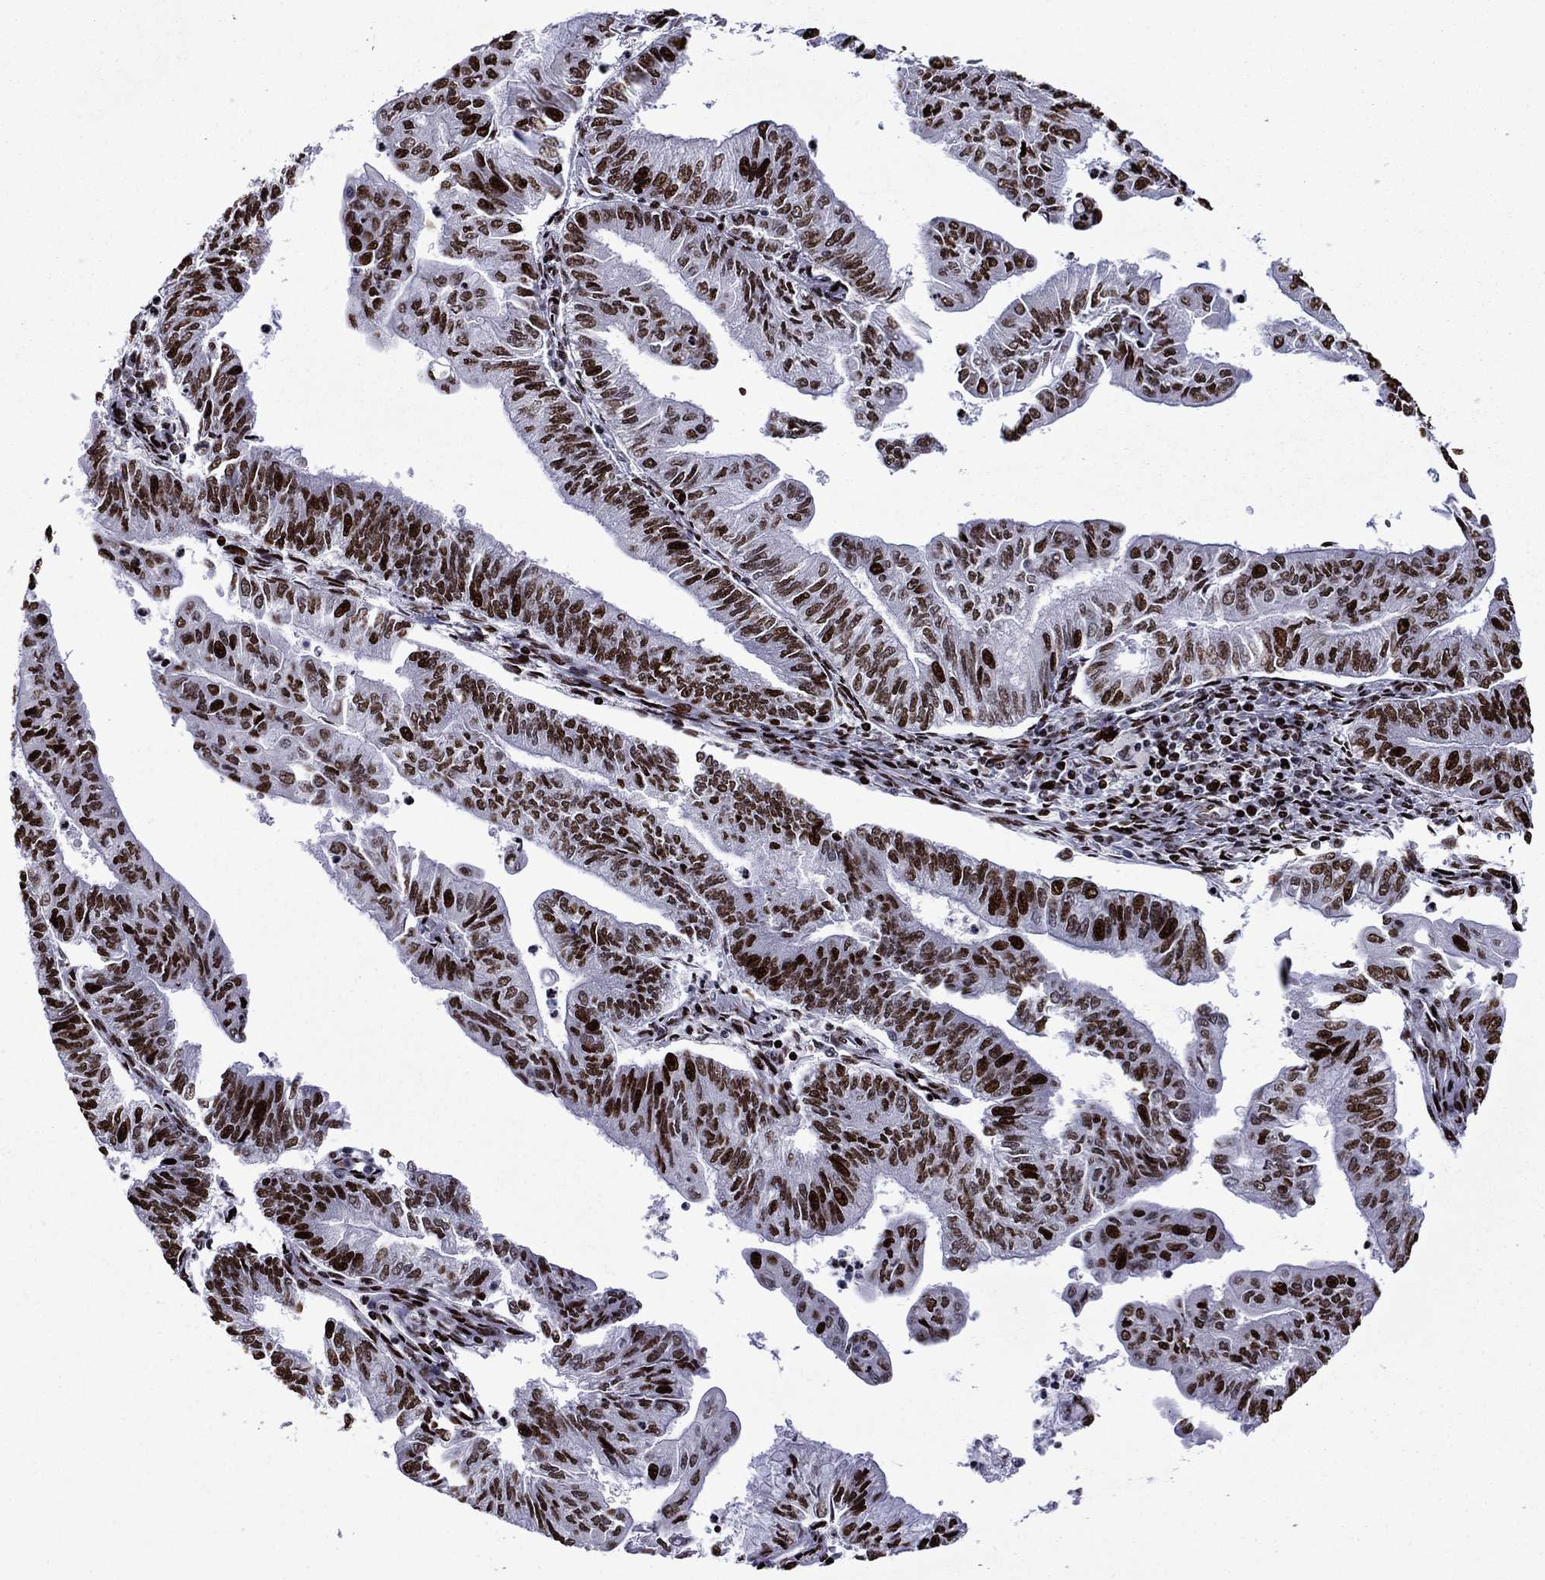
{"staining": {"intensity": "strong", "quantity": ">75%", "location": "nuclear"}, "tissue": "endometrial cancer", "cell_type": "Tumor cells", "image_type": "cancer", "snomed": [{"axis": "morphology", "description": "Adenocarcinoma, NOS"}, {"axis": "topography", "description": "Endometrium"}], "caption": "Endometrial cancer (adenocarcinoma) stained with a protein marker exhibits strong staining in tumor cells.", "gene": "LIMK1", "patient": {"sex": "female", "age": 59}}